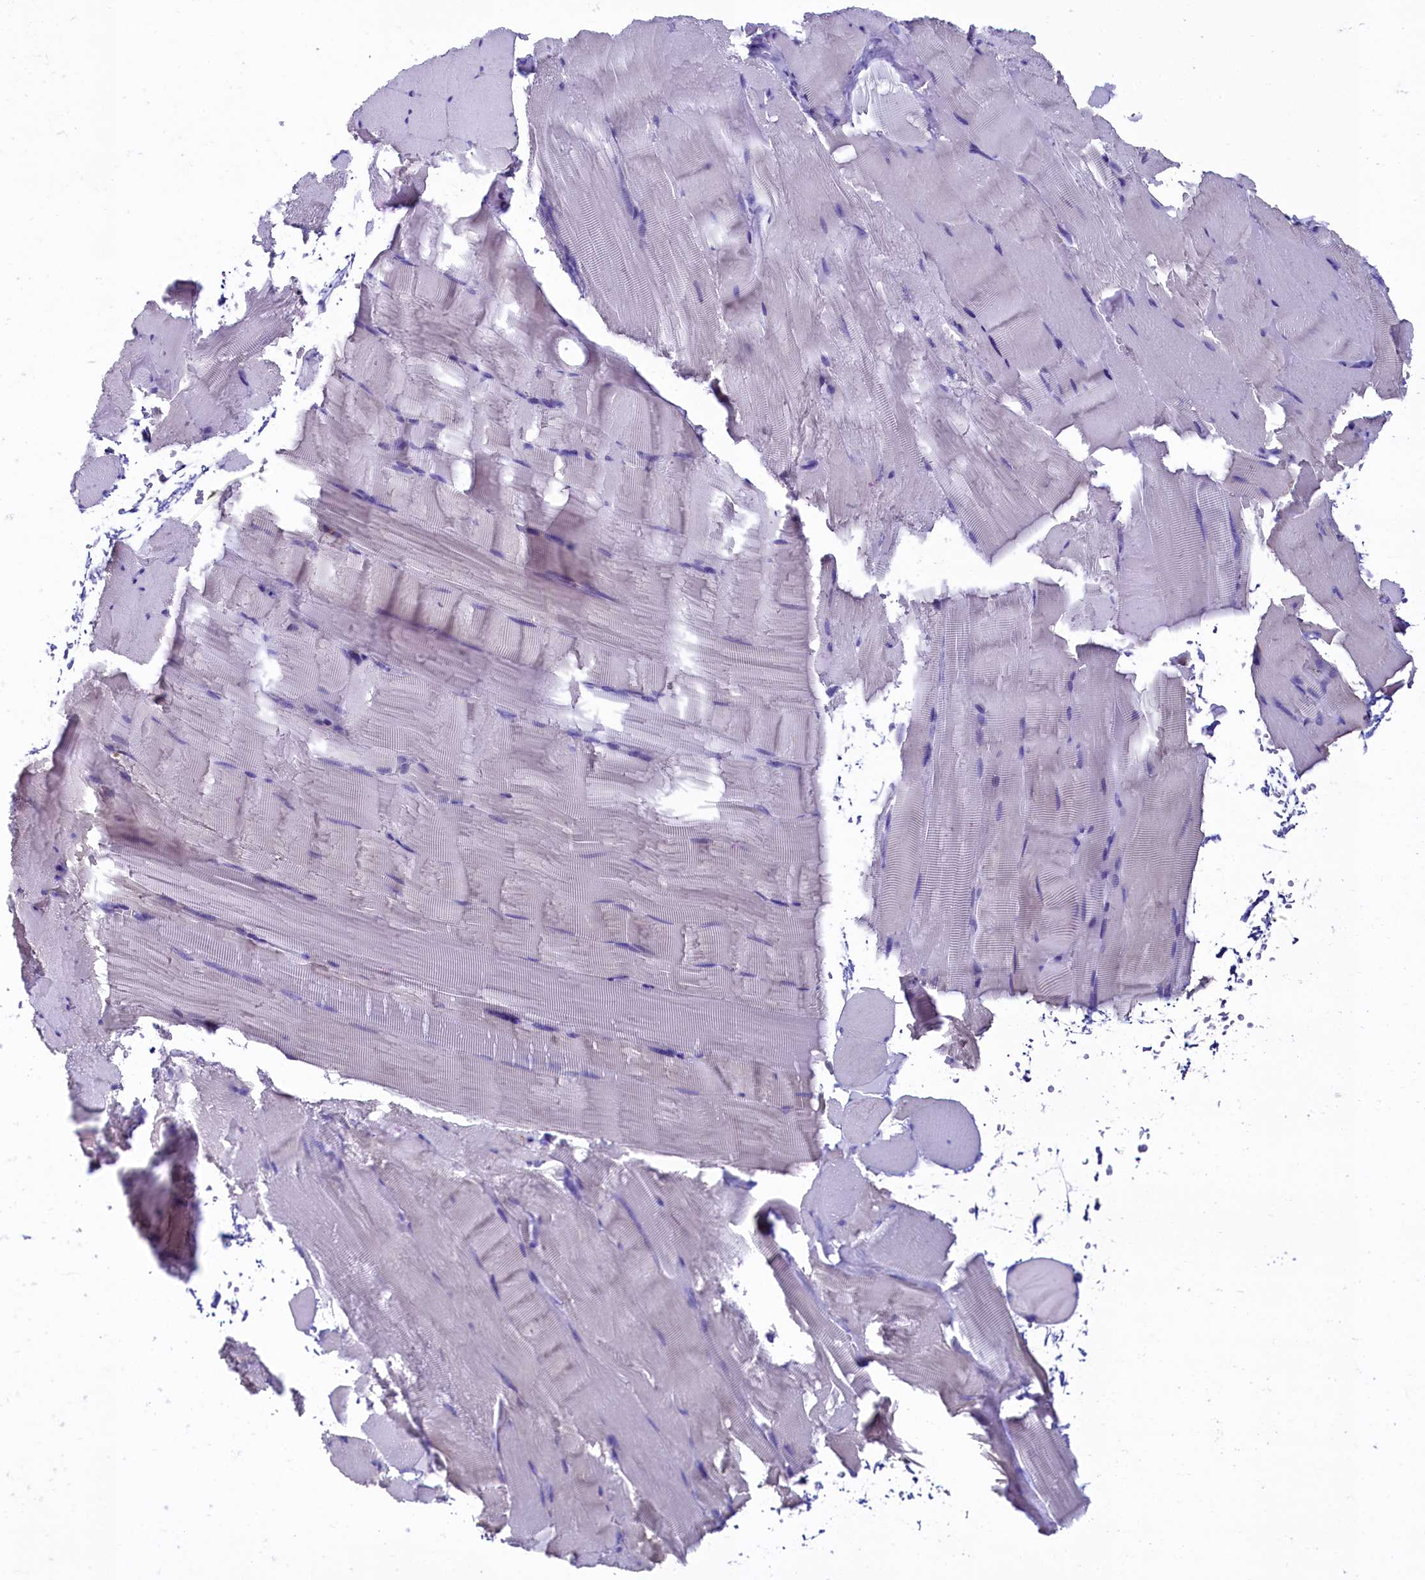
{"staining": {"intensity": "negative", "quantity": "none", "location": "none"}, "tissue": "skeletal muscle", "cell_type": "Myocytes", "image_type": "normal", "snomed": [{"axis": "morphology", "description": "Normal tissue, NOS"}, {"axis": "topography", "description": "Skeletal muscle"}], "caption": "Myocytes show no significant protein staining in normal skeletal muscle. (DAB immunohistochemistry (IHC) with hematoxylin counter stain).", "gene": "SKA3", "patient": {"sex": "male", "age": 62}}